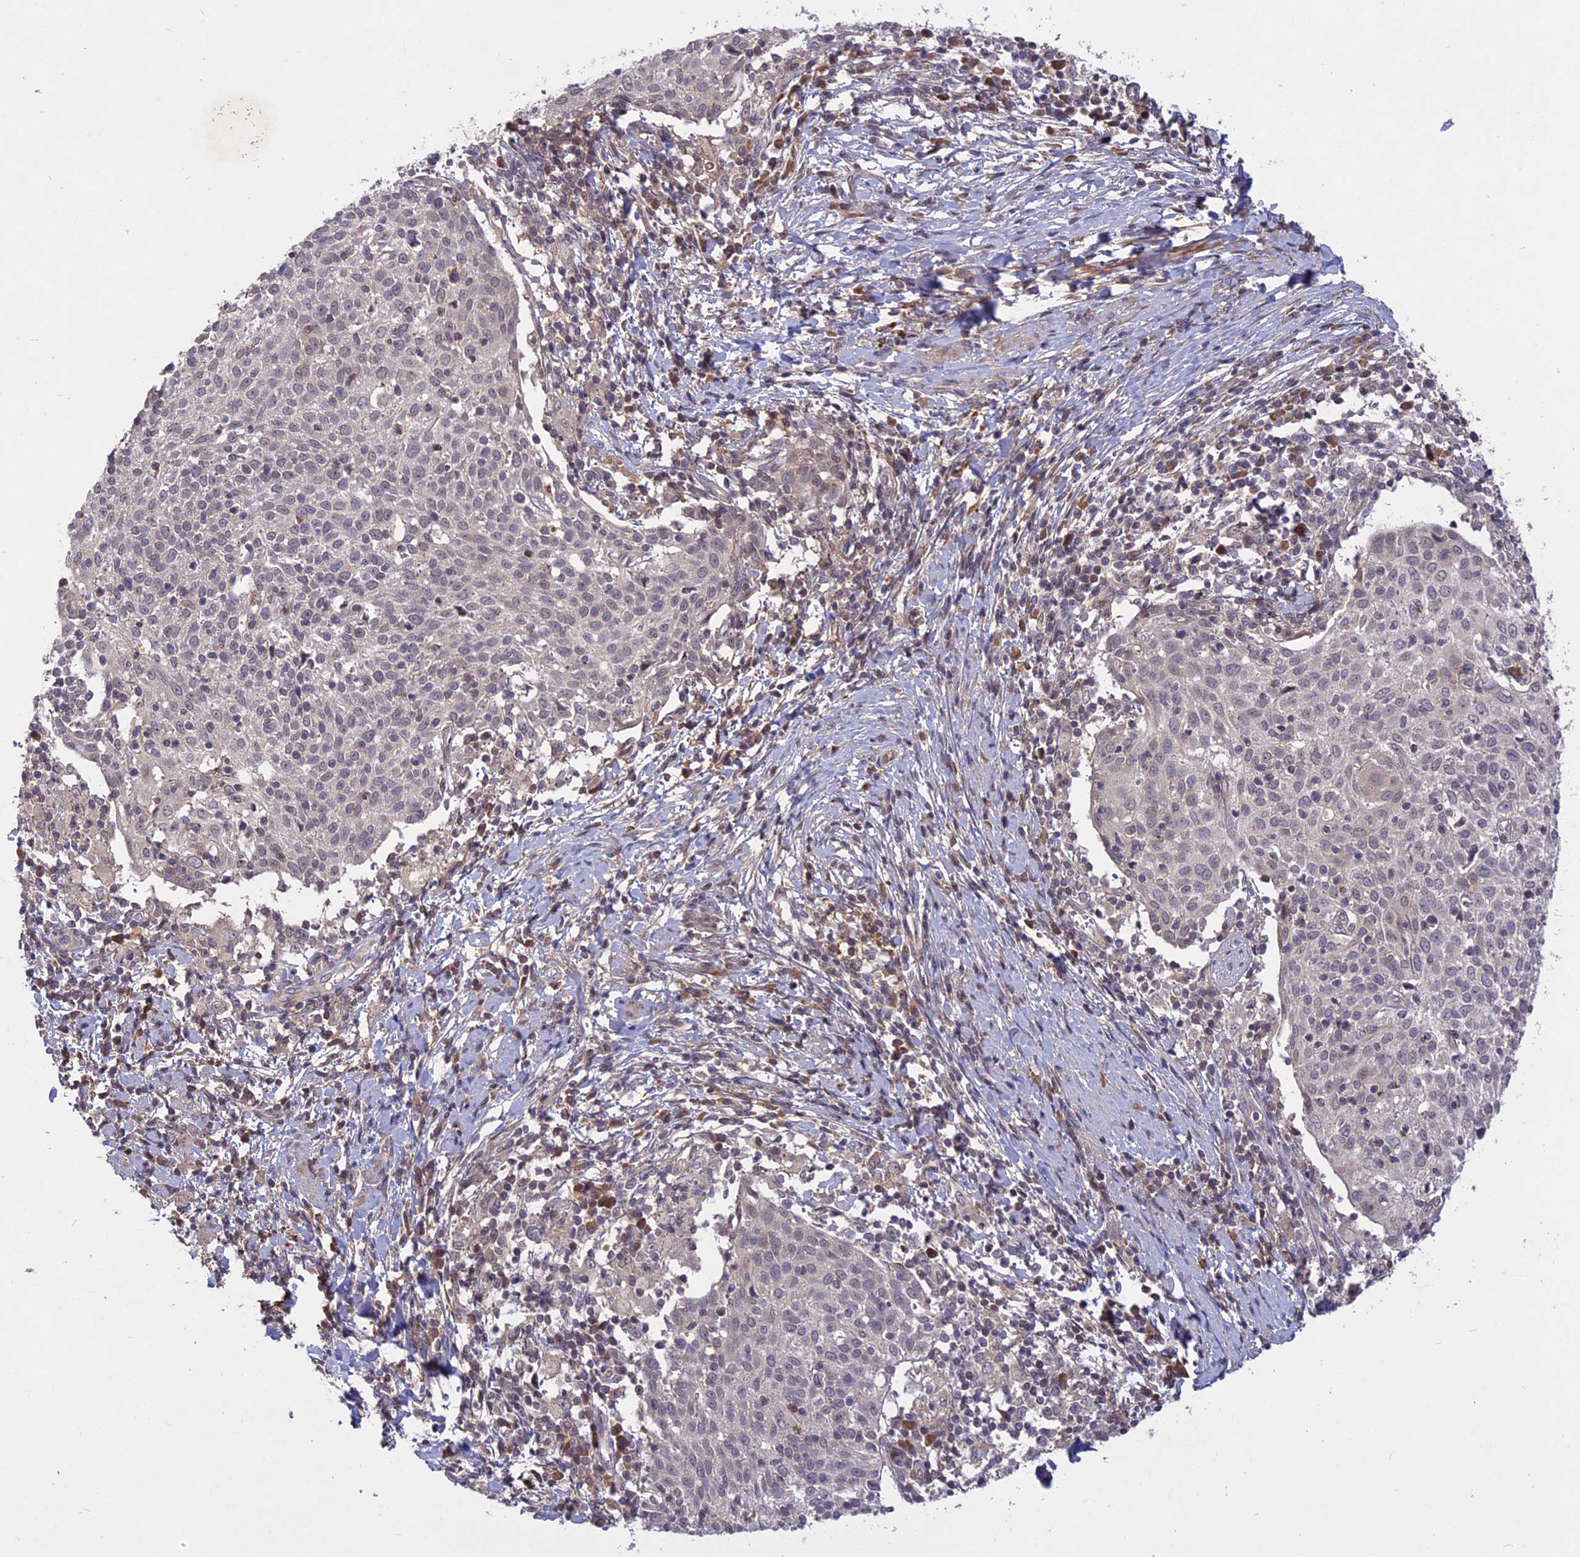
{"staining": {"intensity": "negative", "quantity": "none", "location": "none"}, "tissue": "cervical cancer", "cell_type": "Tumor cells", "image_type": "cancer", "snomed": [{"axis": "morphology", "description": "Squamous cell carcinoma, NOS"}, {"axis": "topography", "description": "Cervix"}], "caption": "Histopathology image shows no protein positivity in tumor cells of cervical squamous cell carcinoma tissue.", "gene": "ADO", "patient": {"sex": "female", "age": 52}}